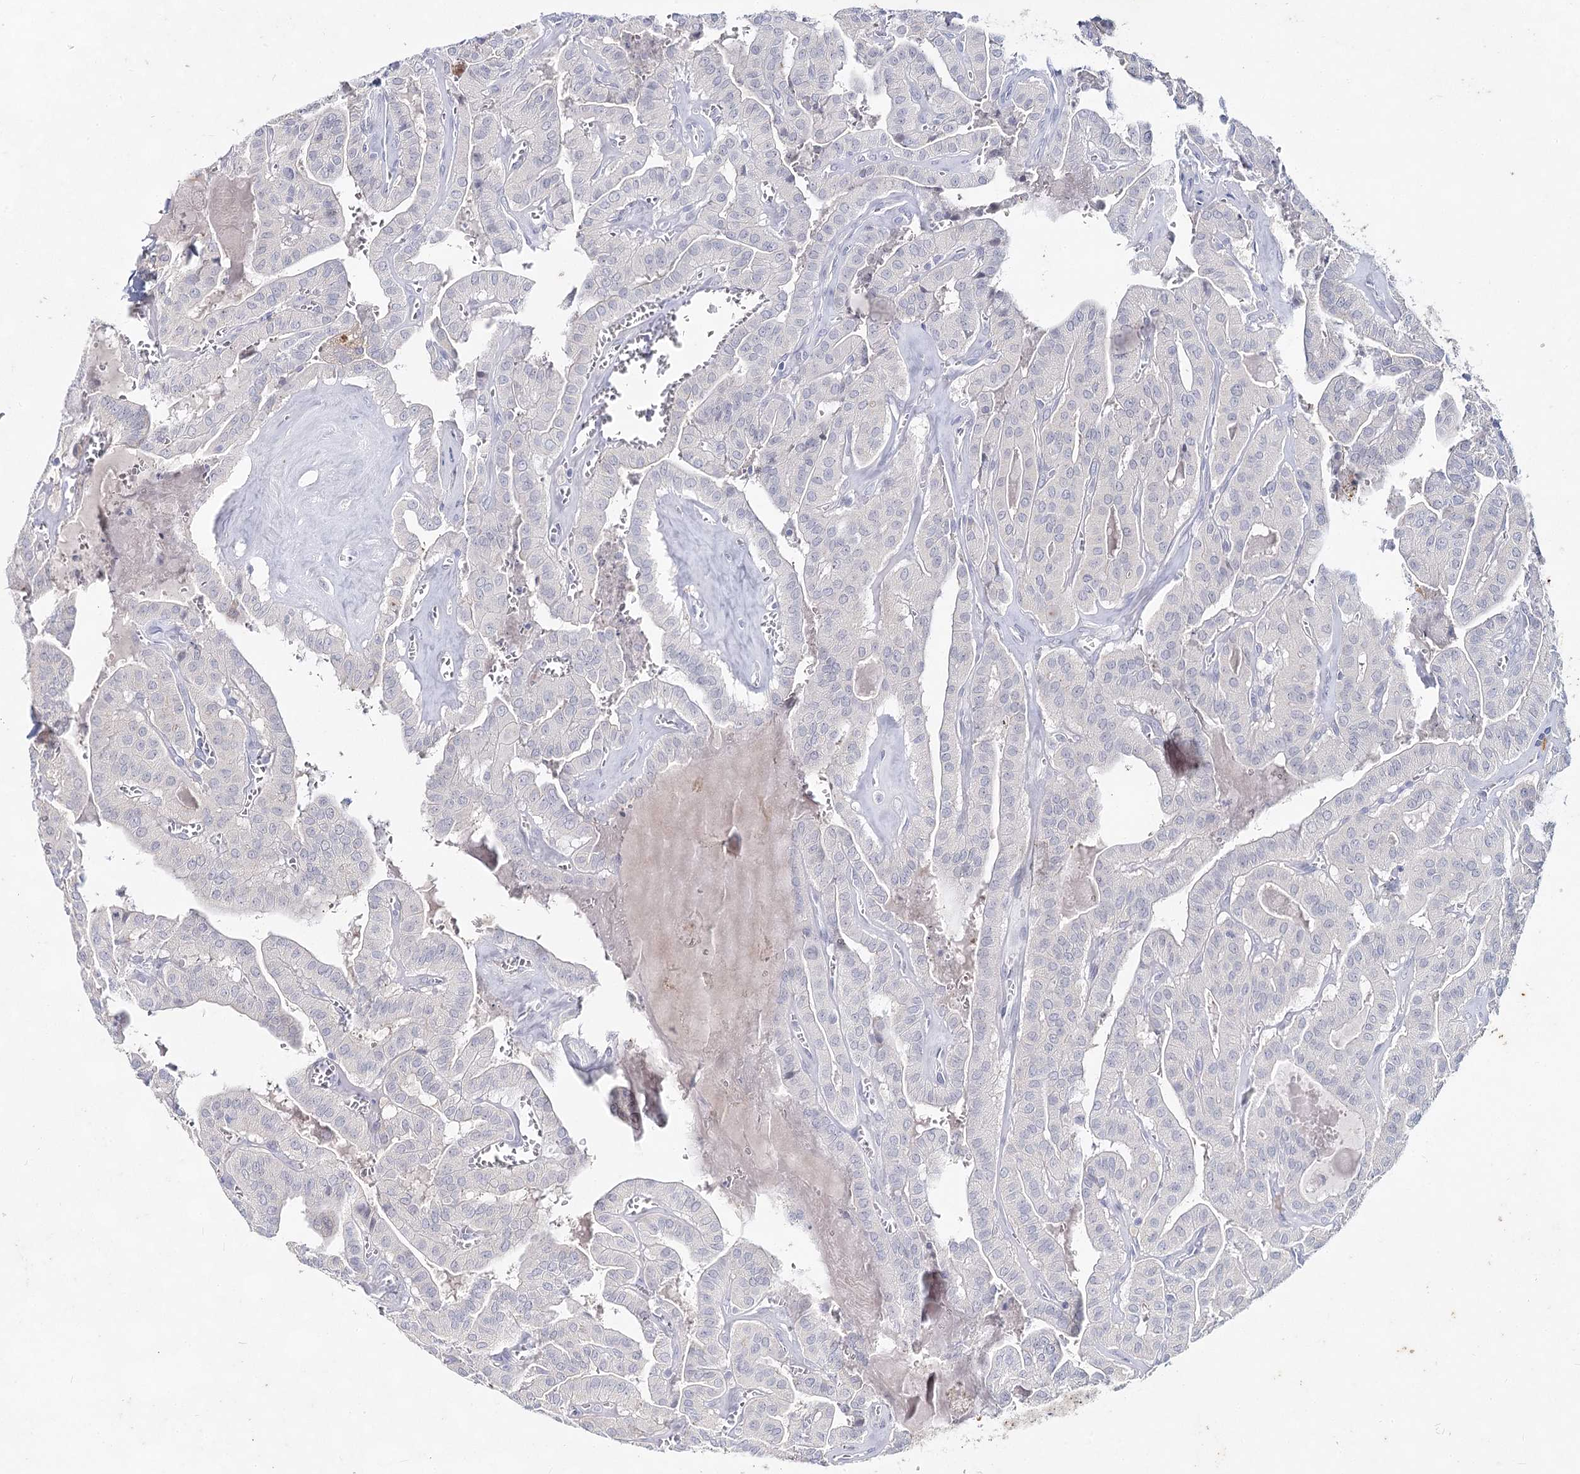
{"staining": {"intensity": "negative", "quantity": "none", "location": "none"}, "tissue": "thyroid cancer", "cell_type": "Tumor cells", "image_type": "cancer", "snomed": [{"axis": "morphology", "description": "Papillary adenocarcinoma, NOS"}, {"axis": "topography", "description": "Thyroid gland"}], "caption": "DAB immunohistochemical staining of thyroid cancer (papillary adenocarcinoma) shows no significant expression in tumor cells.", "gene": "CCDC73", "patient": {"sex": "male", "age": 52}}